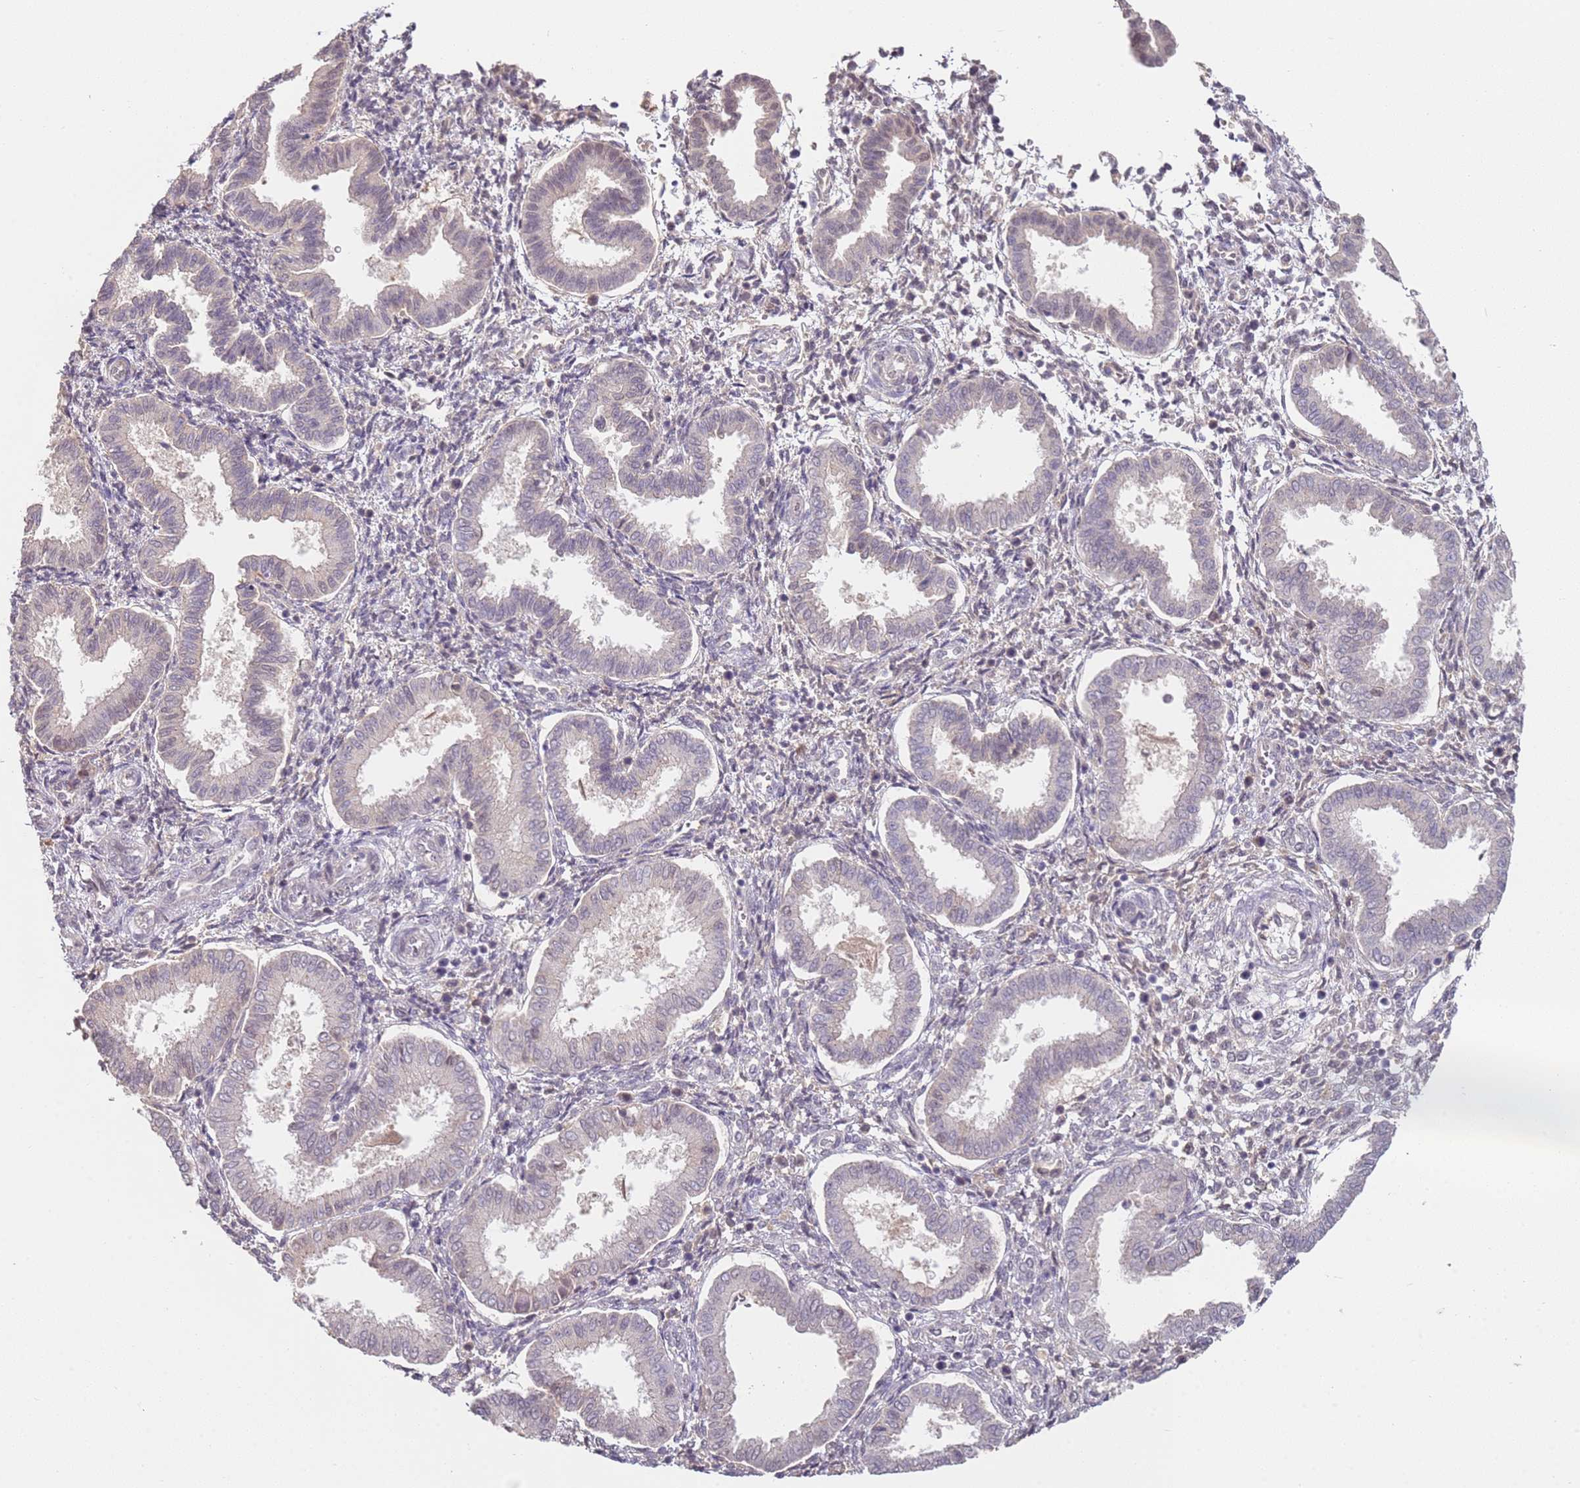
{"staining": {"intensity": "negative", "quantity": "none", "location": "none"}, "tissue": "endometrium", "cell_type": "Cells in endometrial stroma", "image_type": "normal", "snomed": [{"axis": "morphology", "description": "Normal tissue, NOS"}, {"axis": "topography", "description": "Endometrium"}], "caption": "Endometrium was stained to show a protein in brown. There is no significant positivity in cells in endometrial stroma.", "gene": "WDR93", "patient": {"sex": "female", "age": 24}}